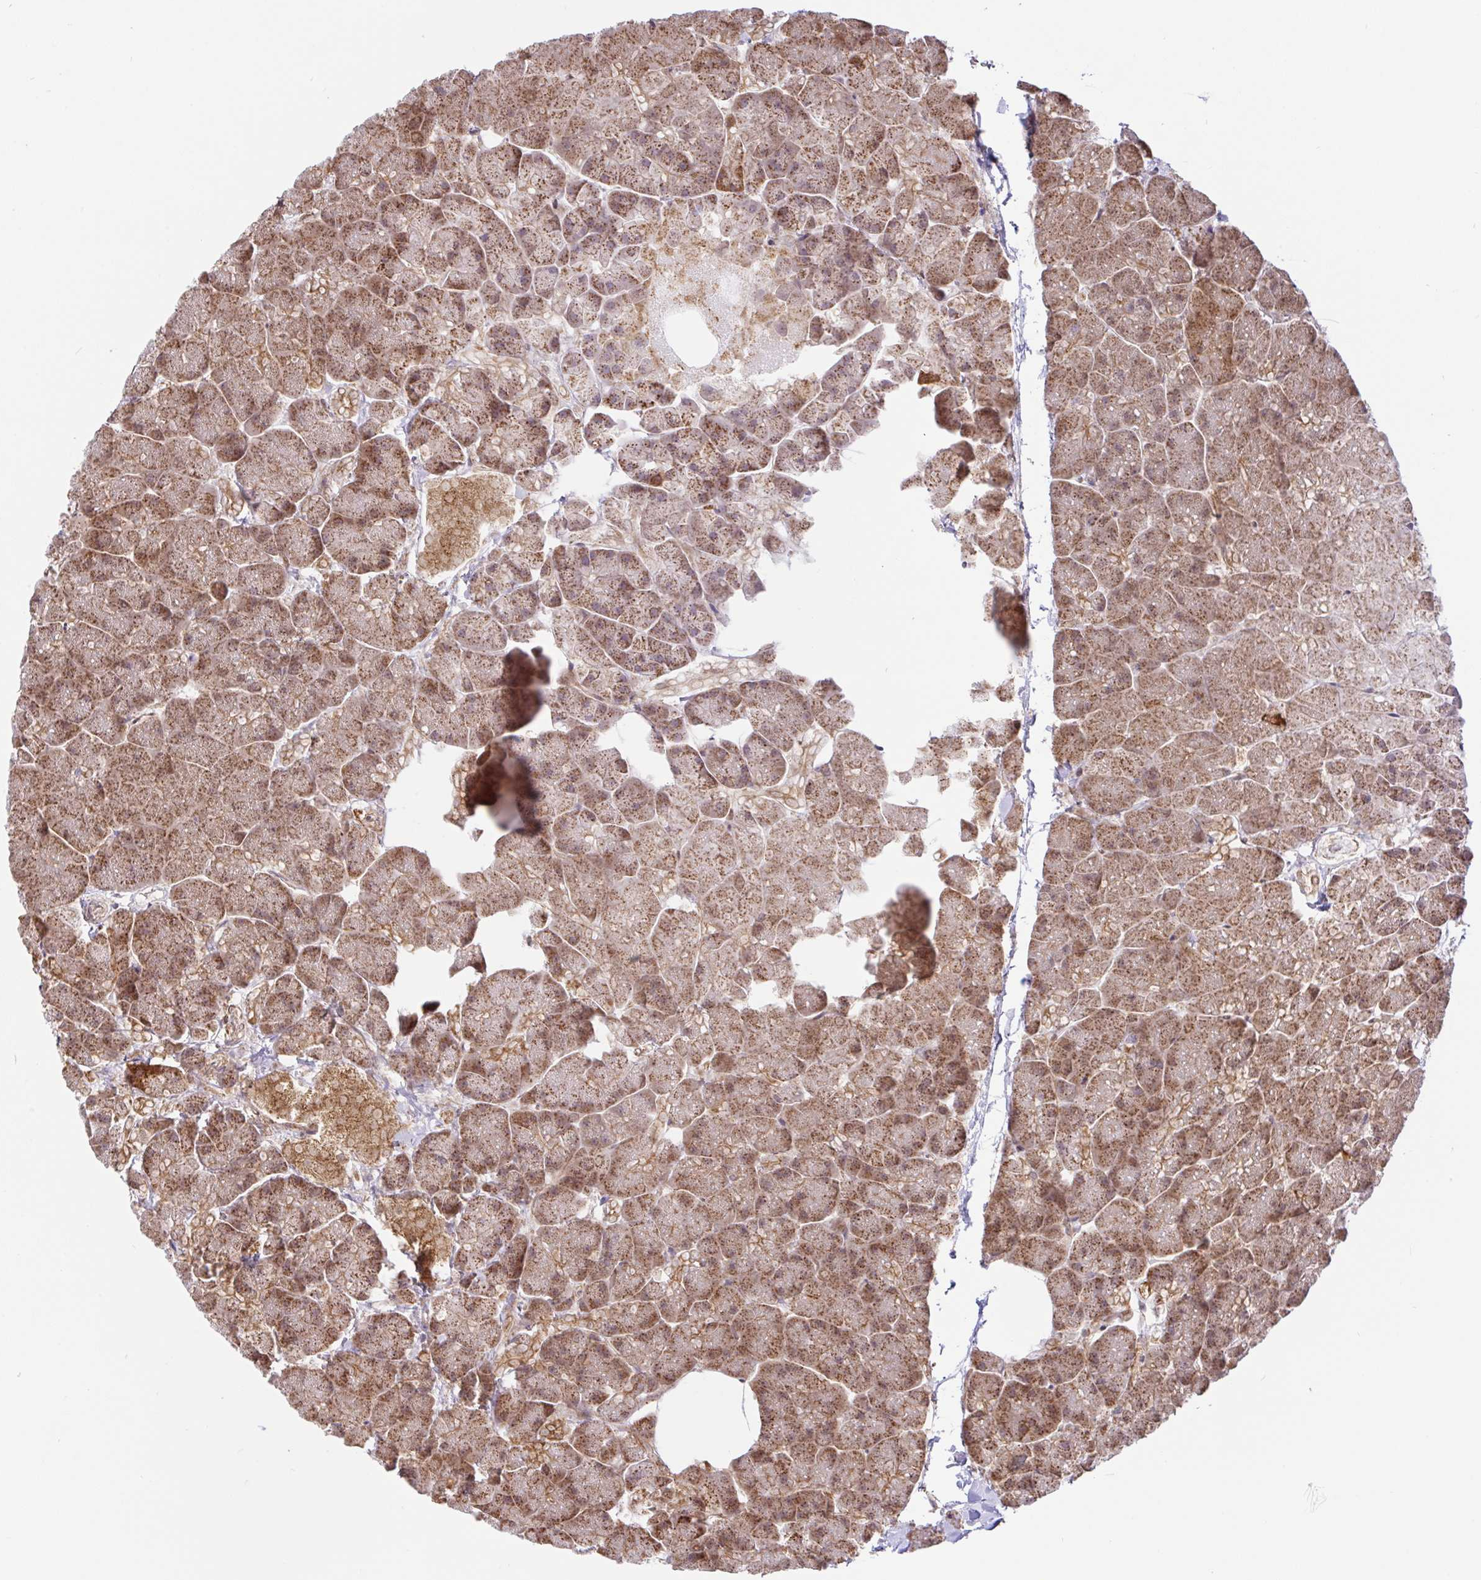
{"staining": {"intensity": "moderate", "quantity": ">75%", "location": "cytoplasmic/membranous,nuclear"}, "tissue": "pancreas", "cell_type": "Exocrine glandular cells", "image_type": "normal", "snomed": [{"axis": "morphology", "description": "Normal tissue, NOS"}, {"axis": "topography", "description": "Pancreas"}, {"axis": "topography", "description": "Peripheral nerve tissue"}], "caption": "Immunohistochemical staining of normal pancreas demonstrates medium levels of moderate cytoplasmic/membranous,nuclear staining in approximately >75% of exocrine glandular cells.", "gene": "DLEU7", "patient": {"sex": "male", "age": 54}}